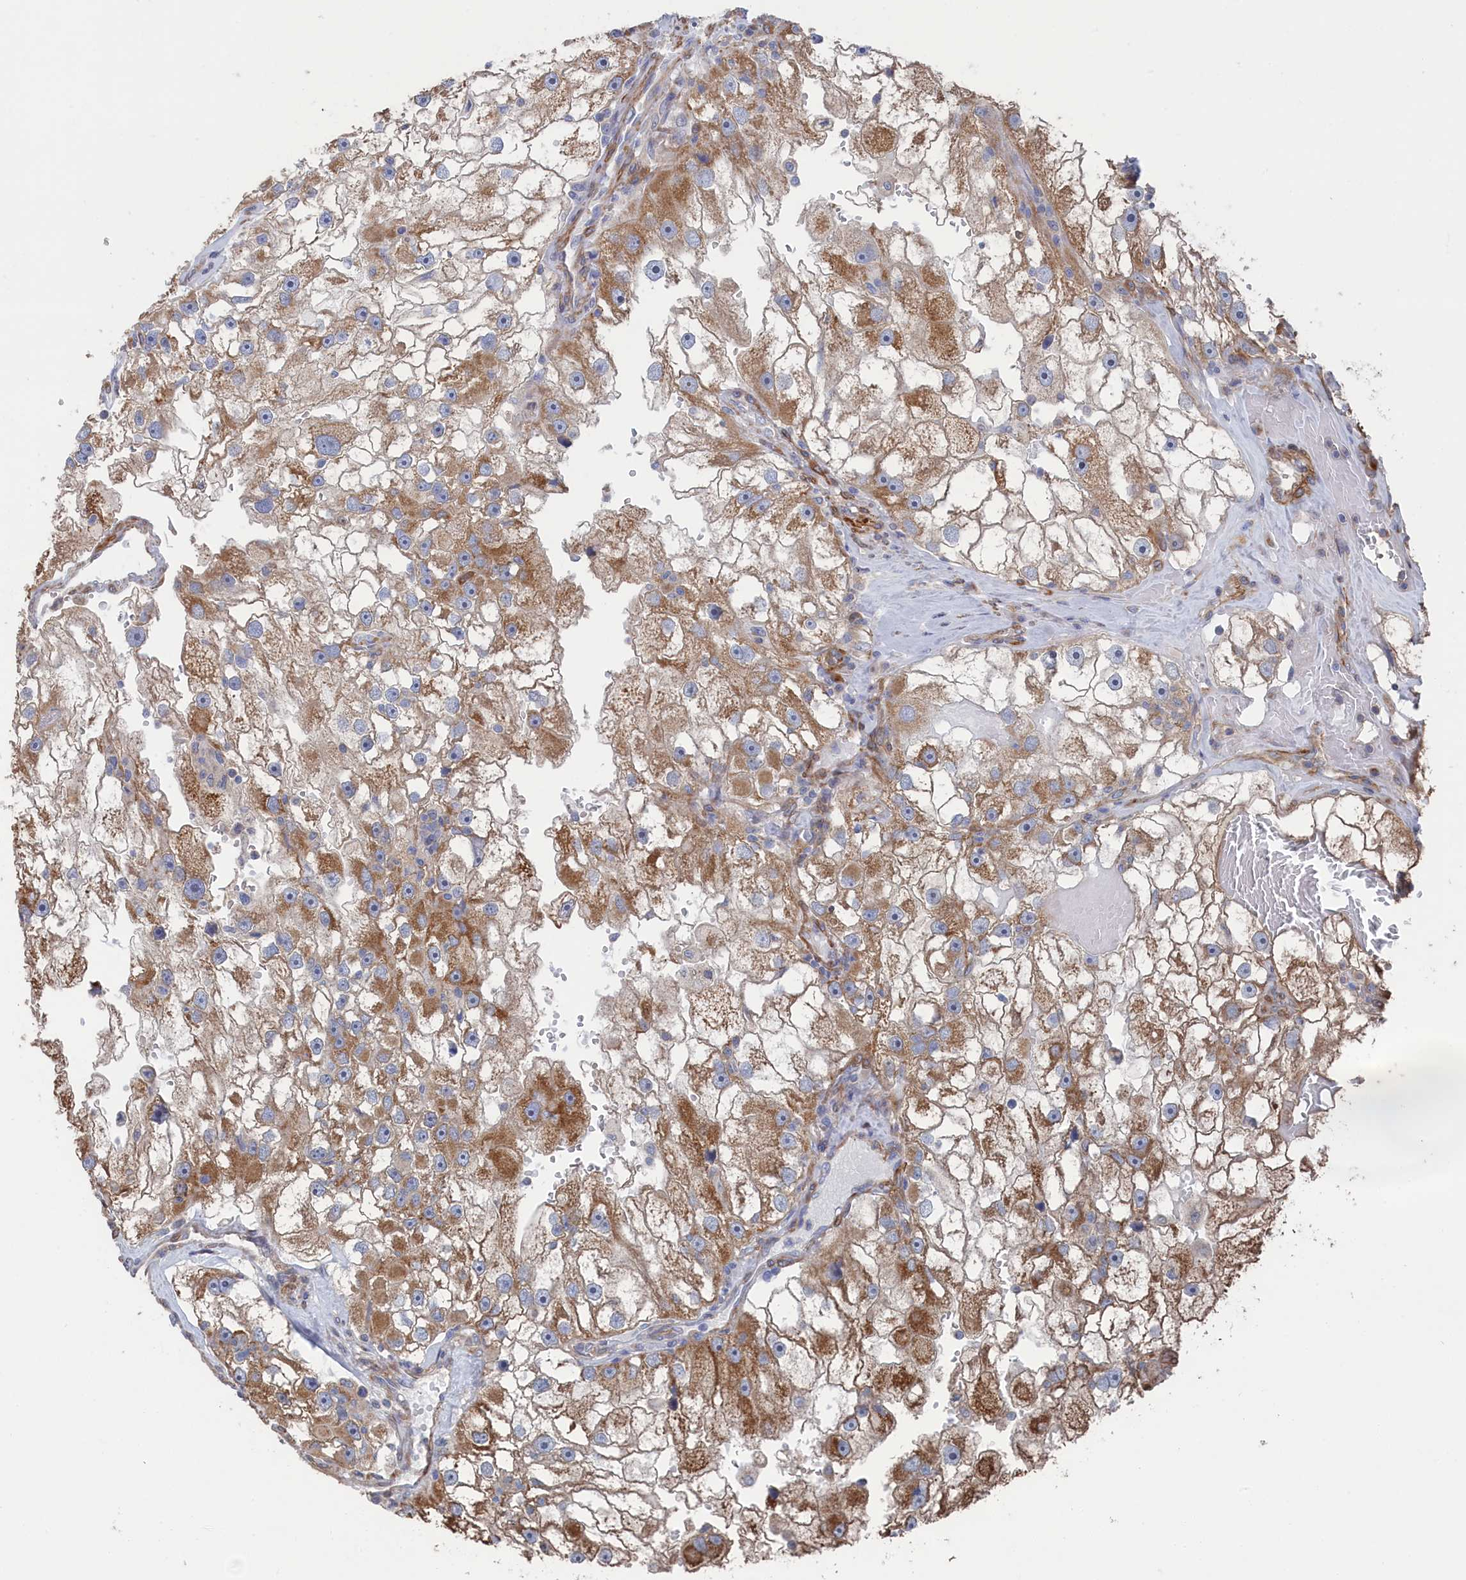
{"staining": {"intensity": "moderate", "quantity": ">75%", "location": "cytoplasmic/membranous"}, "tissue": "renal cancer", "cell_type": "Tumor cells", "image_type": "cancer", "snomed": [{"axis": "morphology", "description": "Adenocarcinoma, NOS"}, {"axis": "topography", "description": "Kidney"}], "caption": "Adenocarcinoma (renal) was stained to show a protein in brown. There is medium levels of moderate cytoplasmic/membranous staining in about >75% of tumor cells. (IHC, brightfield microscopy, high magnification).", "gene": "FILIP1L", "patient": {"sex": "male", "age": 63}}